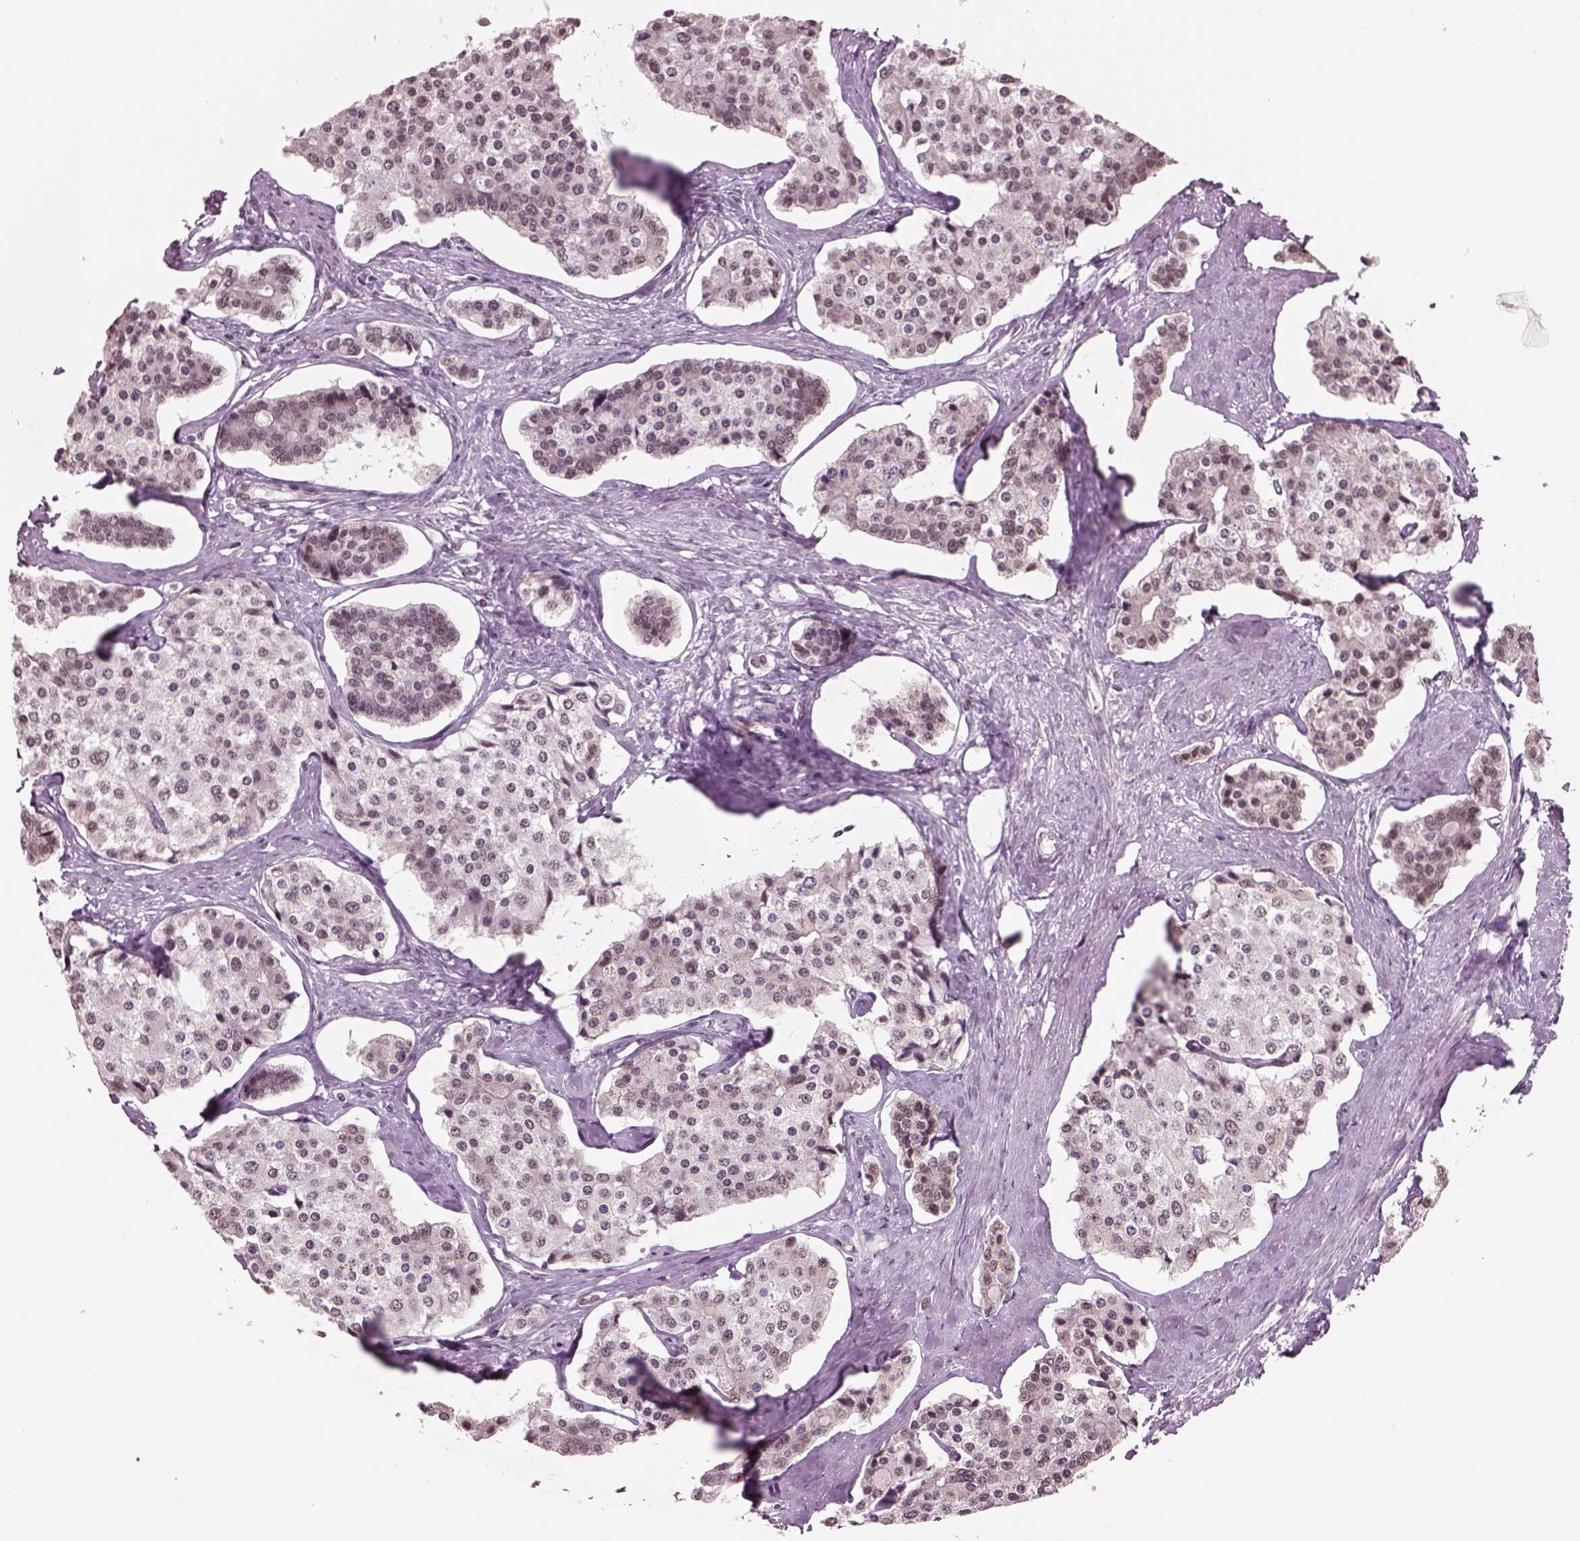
{"staining": {"intensity": "weak", "quantity": "25%-75%", "location": "nuclear"}, "tissue": "carcinoid", "cell_type": "Tumor cells", "image_type": "cancer", "snomed": [{"axis": "morphology", "description": "Carcinoid, malignant, NOS"}, {"axis": "topography", "description": "Small intestine"}], "caption": "Human carcinoid (malignant) stained for a protein (brown) reveals weak nuclear positive expression in about 25%-75% of tumor cells.", "gene": "SEPHS1", "patient": {"sex": "female", "age": 65}}